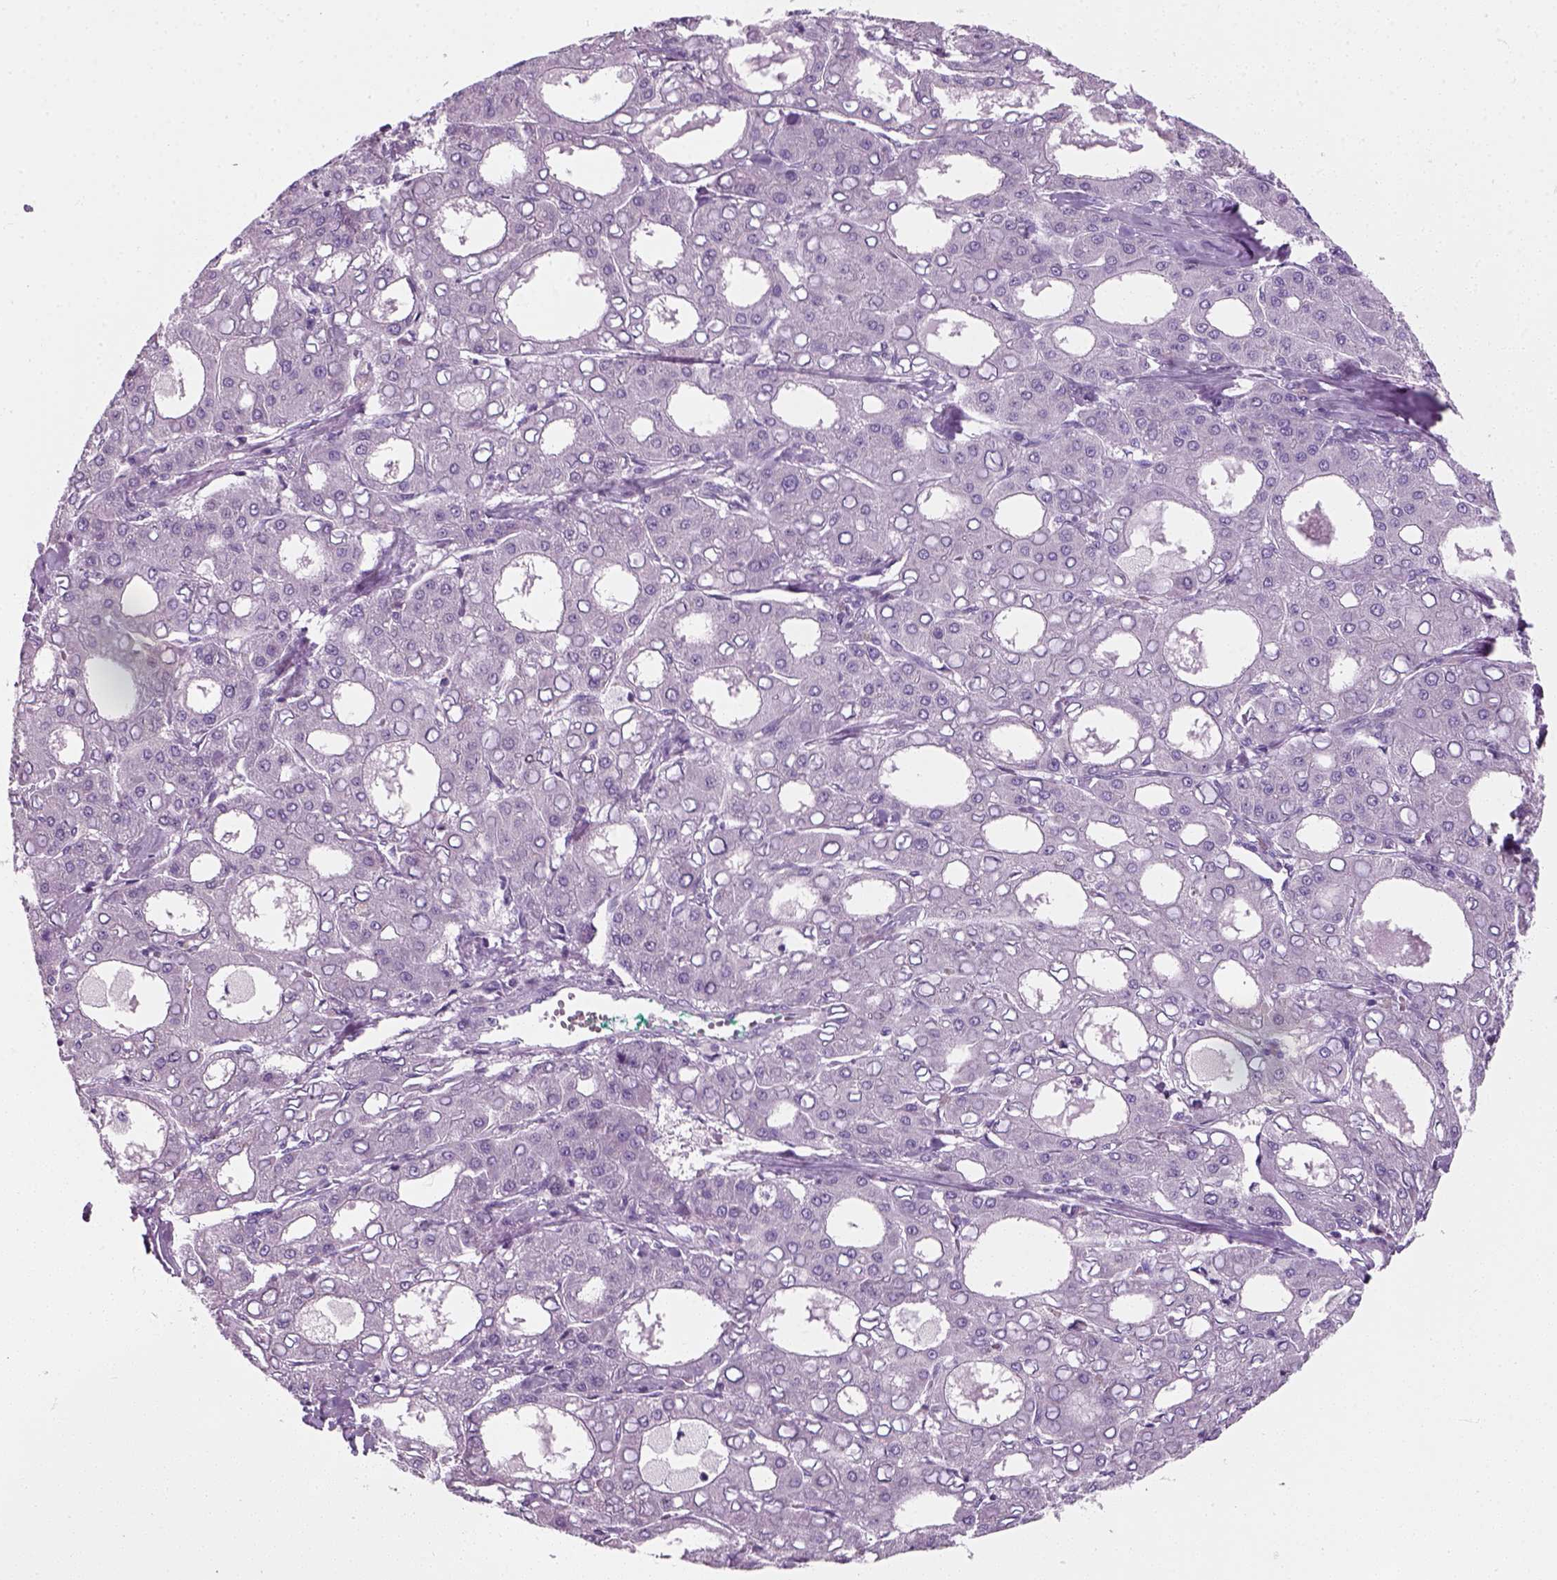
{"staining": {"intensity": "negative", "quantity": "none", "location": "none"}, "tissue": "liver cancer", "cell_type": "Tumor cells", "image_type": "cancer", "snomed": [{"axis": "morphology", "description": "Carcinoma, Hepatocellular, NOS"}, {"axis": "topography", "description": "Liver"}], "caption": "Tumor cells show no significant staining in hepatocellular carcinoma (liver).", "gene": "IL4", "patient": {"sex": "male", "age": 65}}